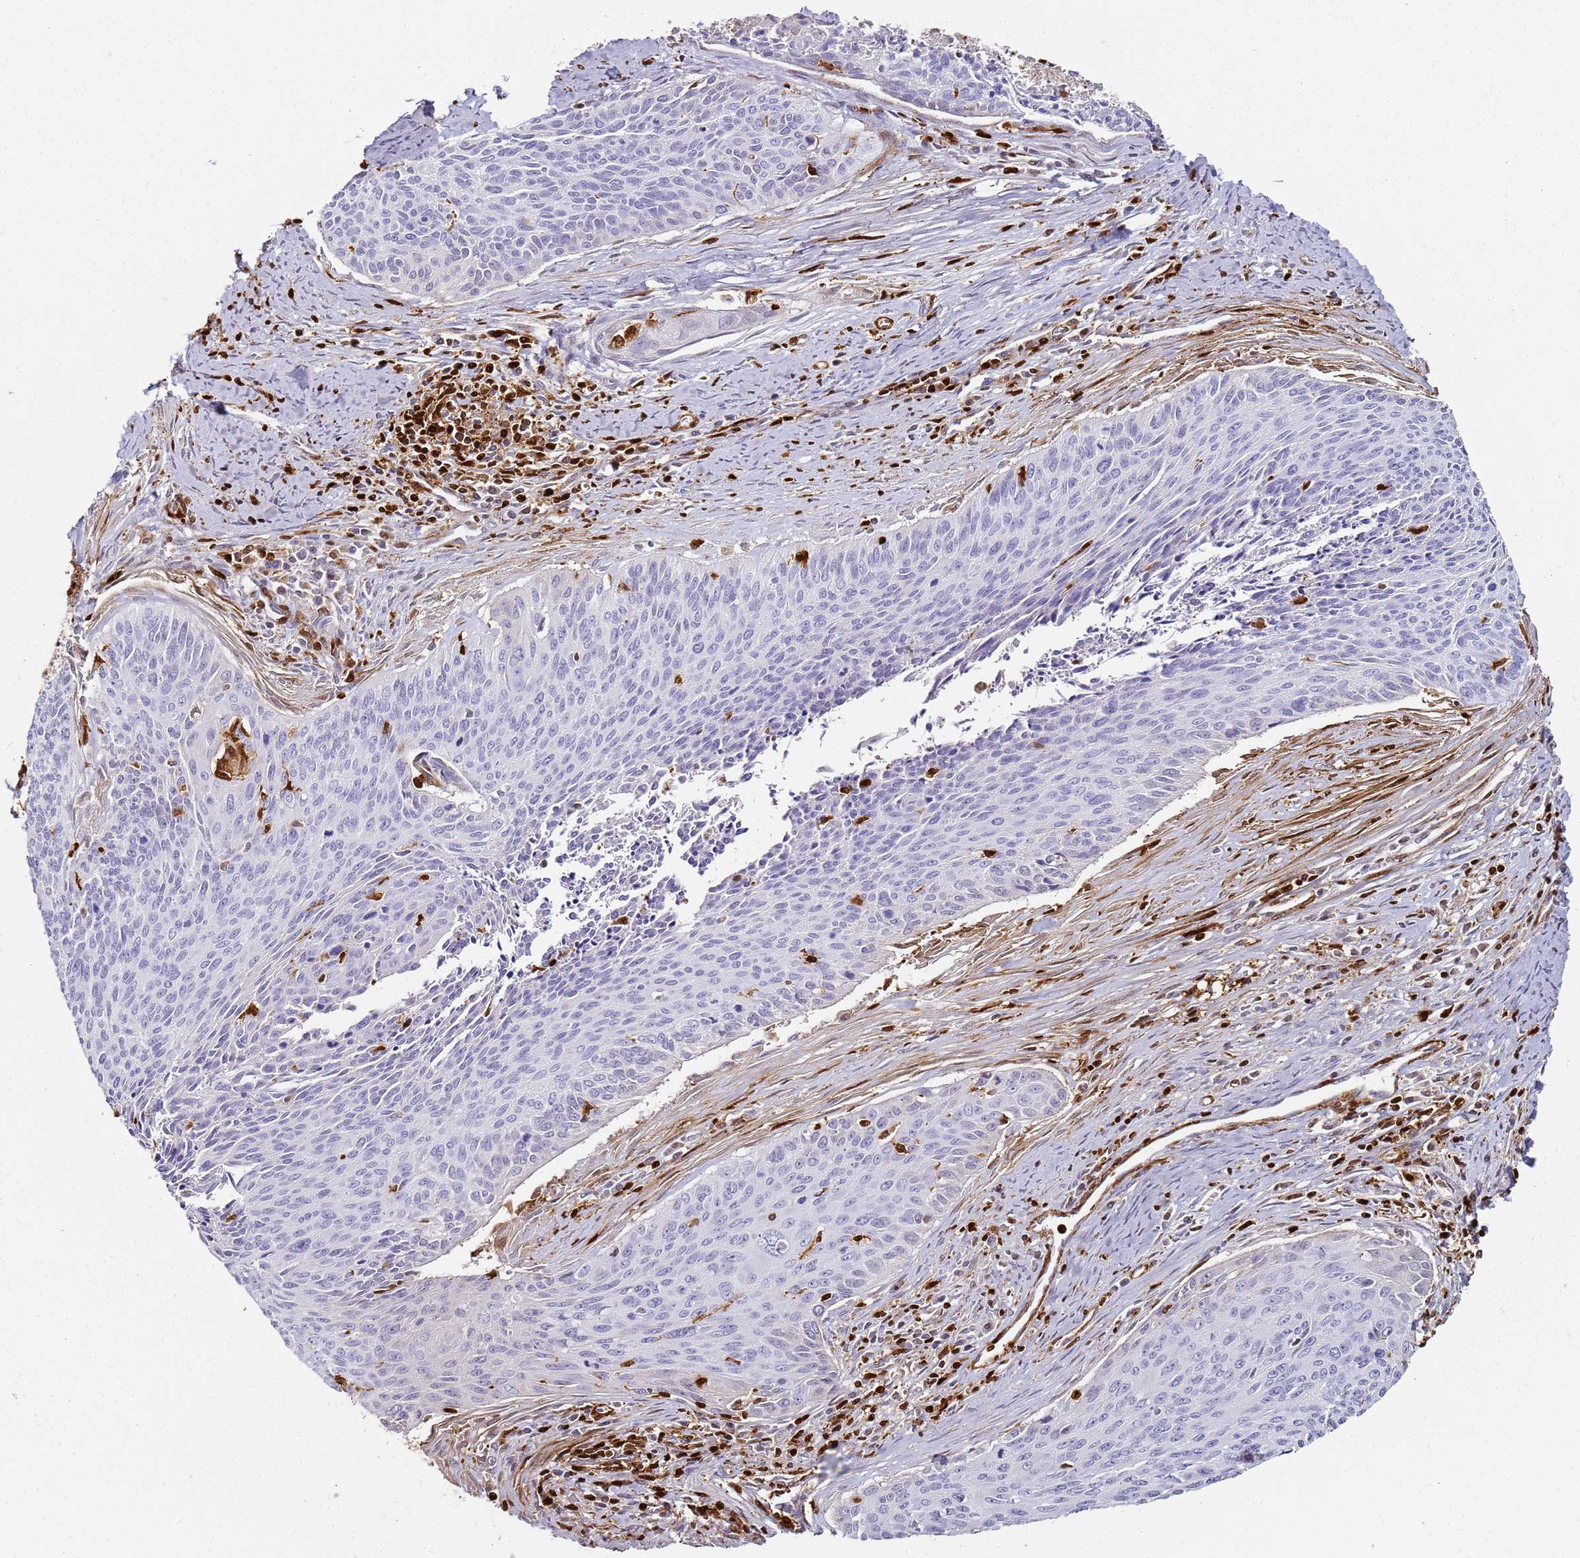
{"staining": {"intensity": "negative", "quantity": "none", "location": "none"}, "tissue": "cervical cancer", "cell_type": "Tumor cells", "image_type": "cancer", "snomed": [{"axis": "morphology", "description": "Squamous cell carcinoma, NOS"}, {"axis": "topography", "description": "Cervix"}], "caption": "Human cervical cancer (squamous cell carcinoma) stained for a protein using immunohistochemistry displays no expression in tumor cells.", "gene": "S100A4", "patient": {"sex": "female", "age": 55}}